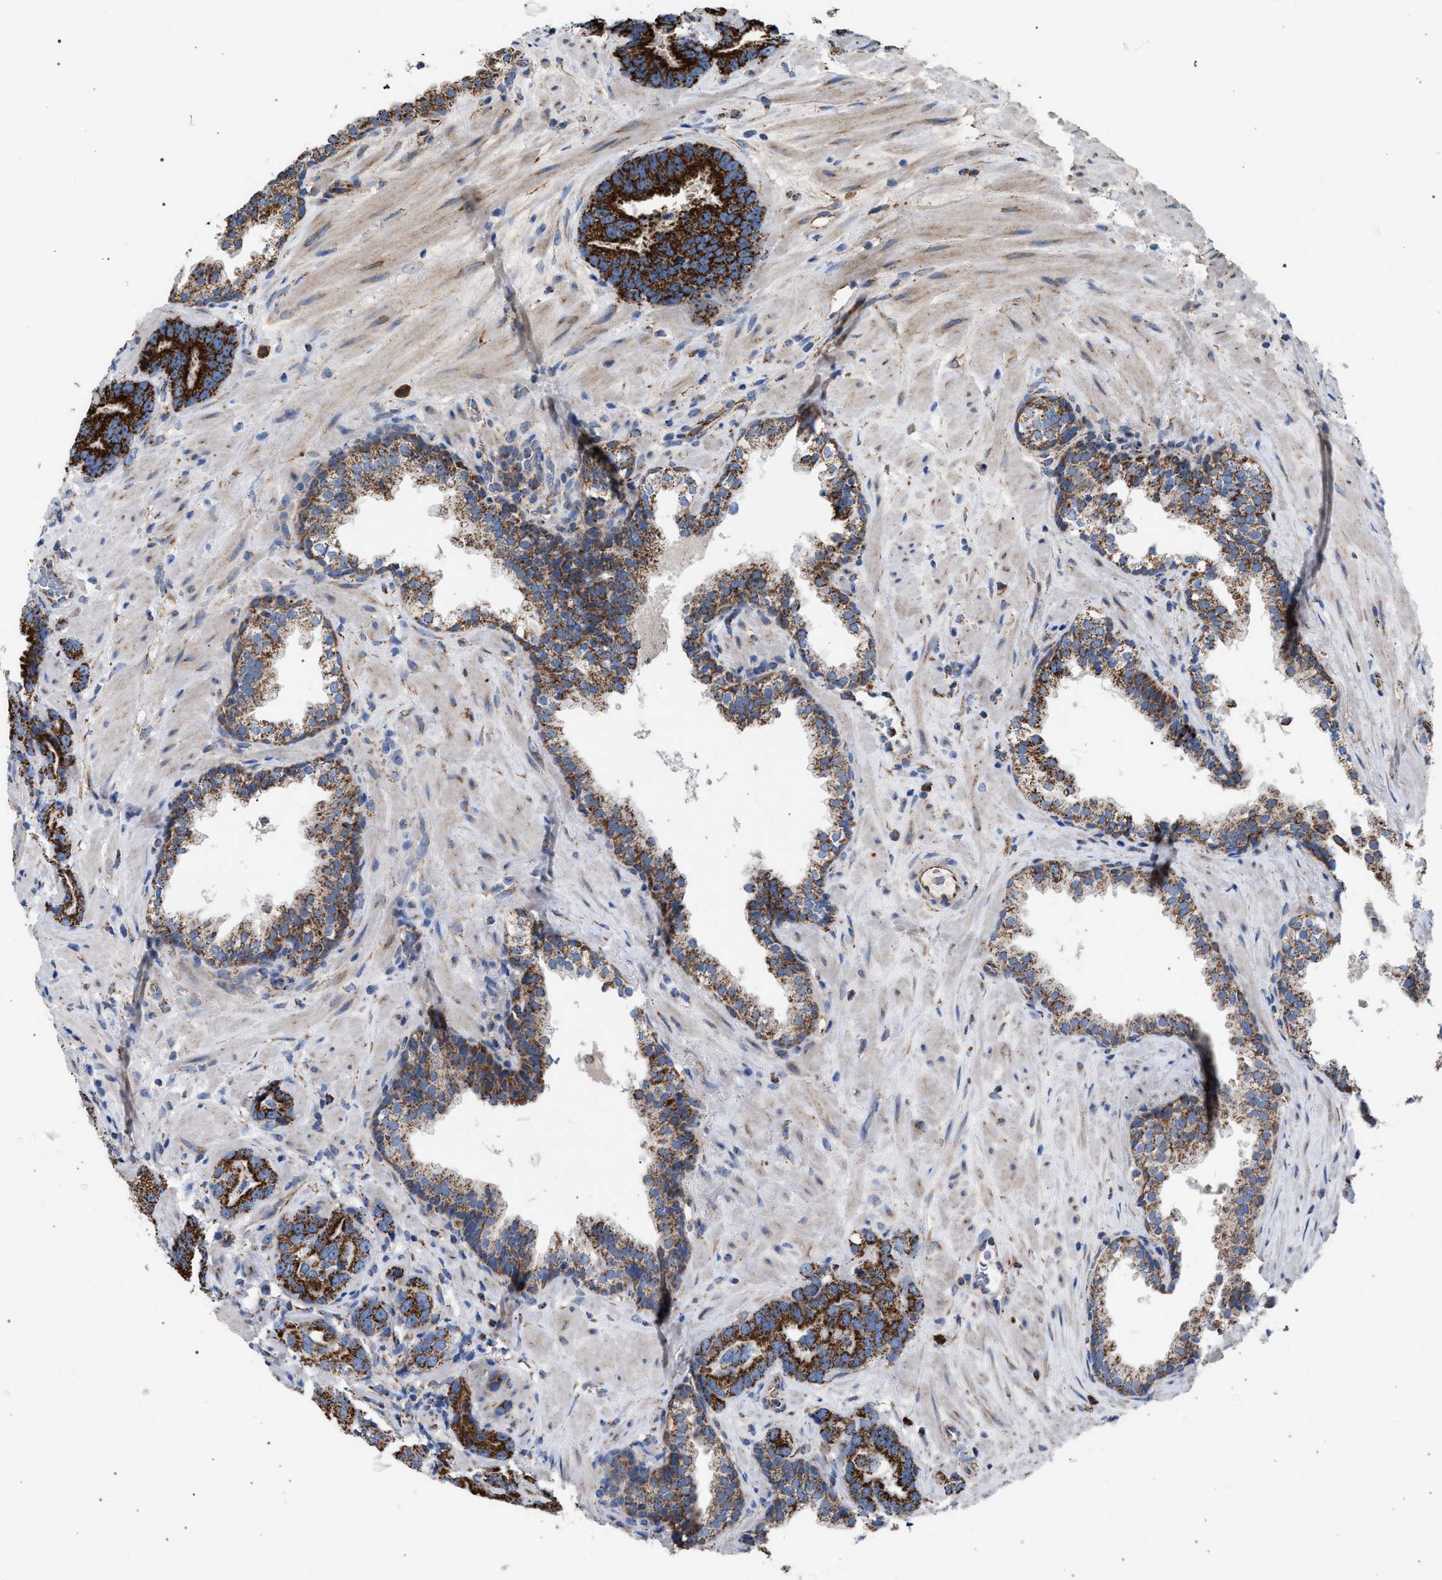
{"staining": {"intensity": "strong", "quantity": ">75%", "location": "cytoplasmic/membranous"}, "tissue": "prostate cancer", "cell_type": "Tumor cells", "image_type": "cancer", "snomed": [{"axis": "morphology", "description": "Adenocarcinoma, Low grade"}, {"axis": "topography", "description": "Prostate"}], "caption": "Tumor cells demonstrate high levels of strong cytoplasmic/membranous staining in approximately >75% of cells in prostate cancer.", "gene": "VPS13A", "patient": {"sex": "male", "age": 59}}